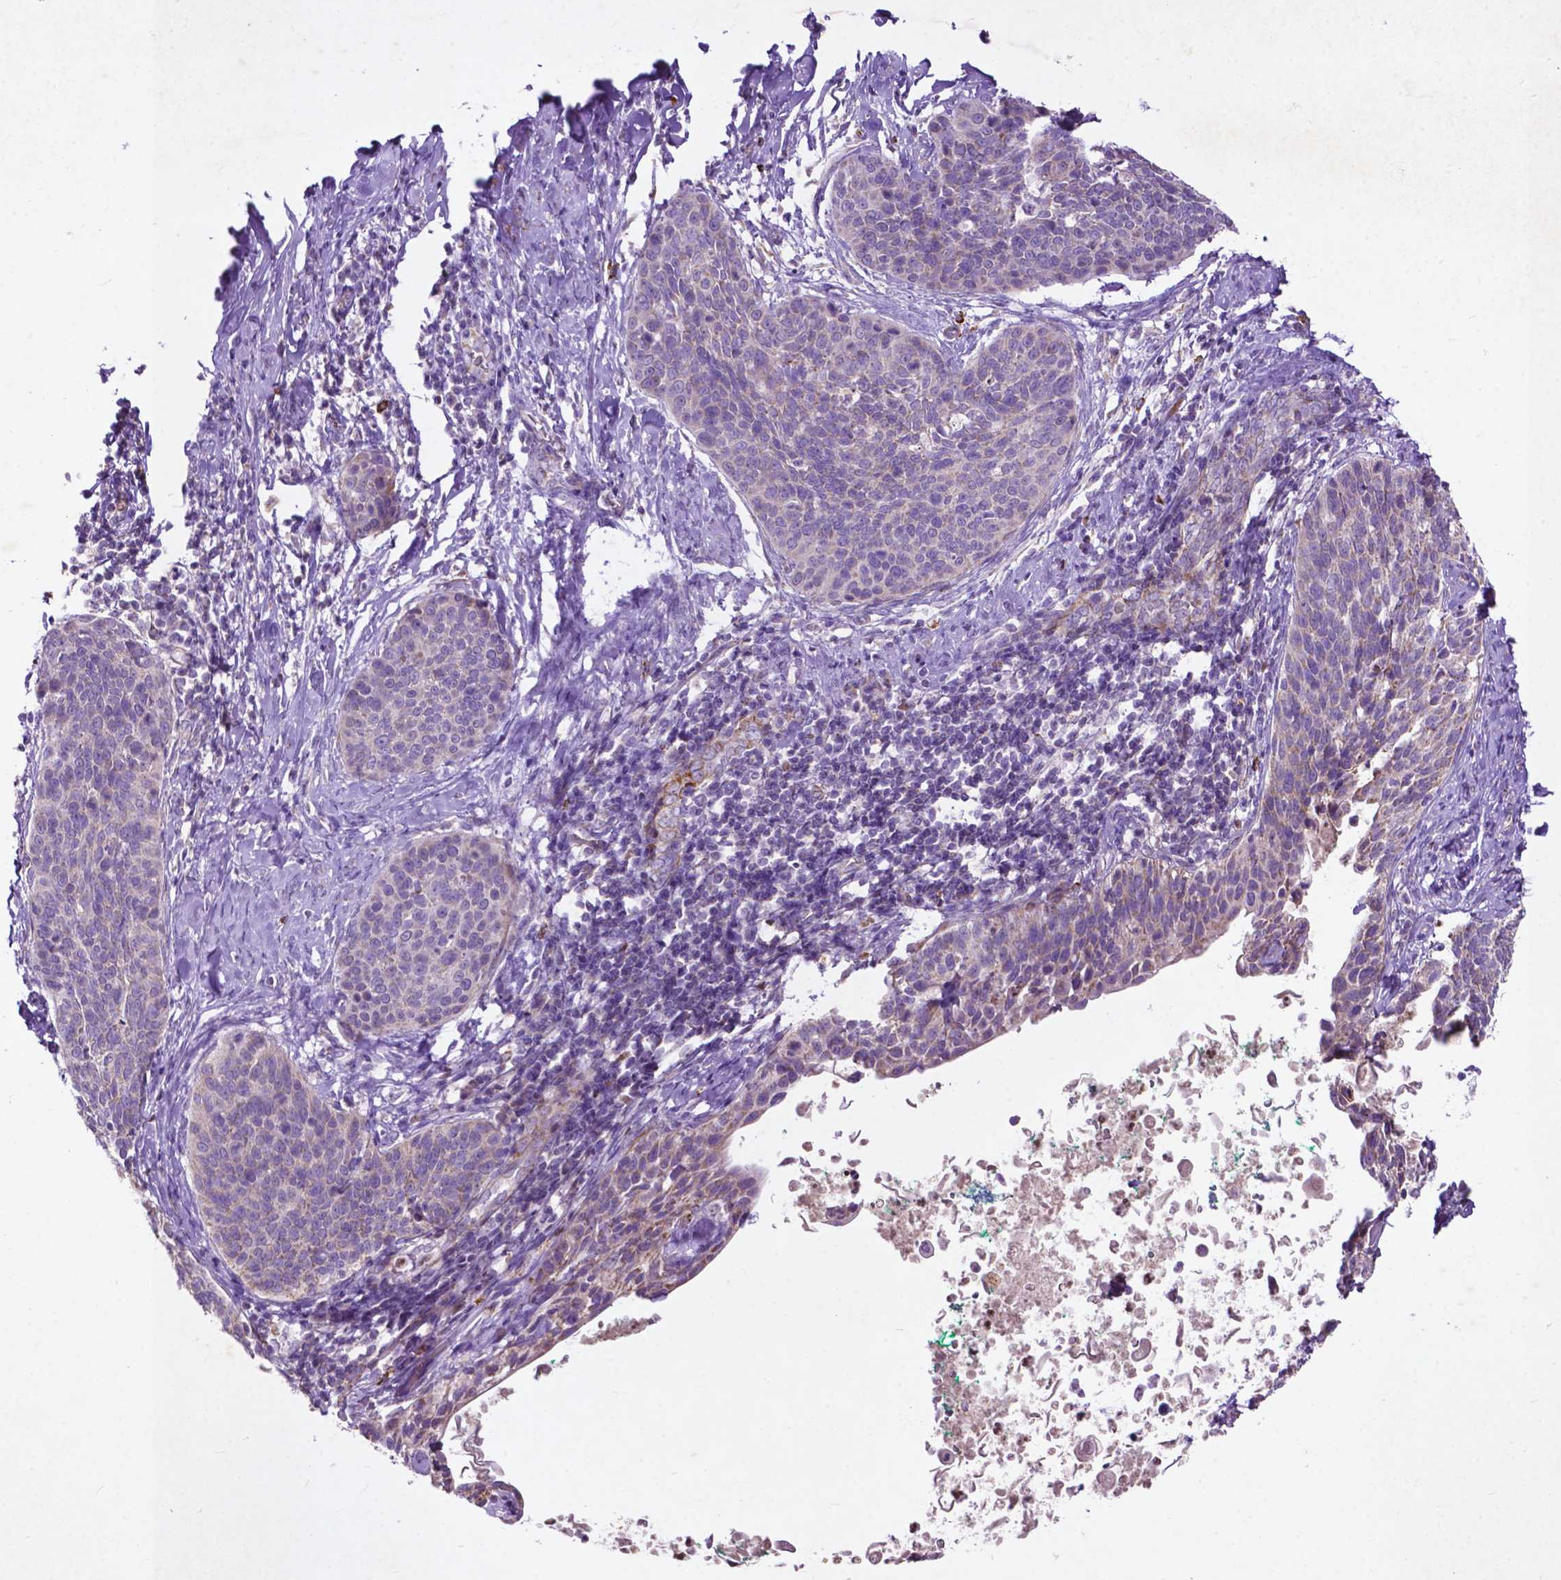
{"staining": {"intensity": "negative", "quantity": "none", "location": "none"}, "tissue": "cervical cancer", "cell_type": "Tumor cells", "image_type": "cancer", "snomed": [{"axis": "morphology", "description": "Squamous cell carcinoma, NOS"}, {"axis": "topography", "description": "Cervix"}], "caption": "Immunohistochemistry of cervical squamous cell carcinoma shows no staining in tumor cells.", "gene": "THEGL", "patient": {"sex": "female", "age": 69}}